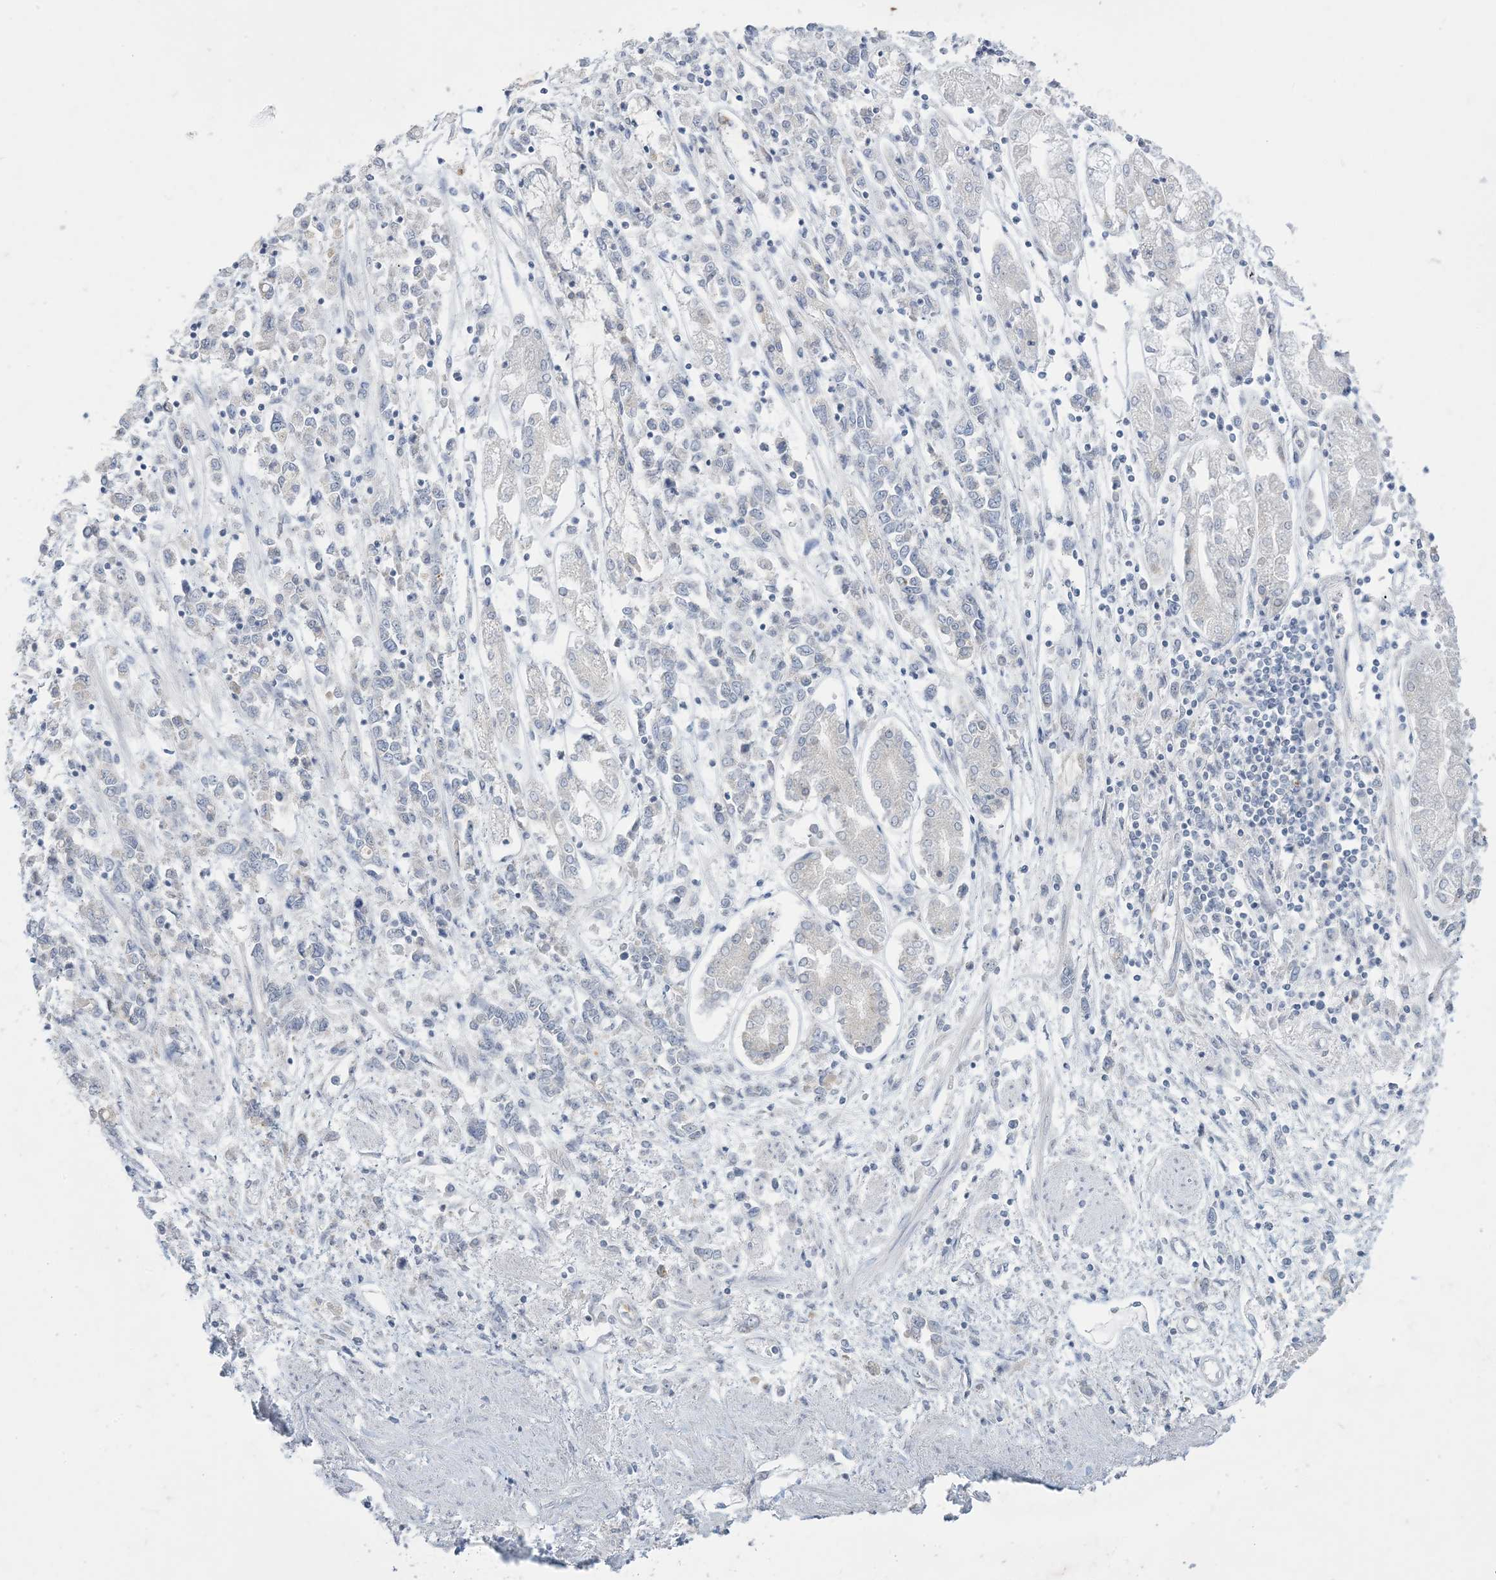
{"staining": {"intensity": "negative", "quantity": "none", "location": "none"}, "tissue": "stomach cancer", "cell_type": "Tumor cells", "image_type": "cancer", "snomed": [{"axis": "morphology", "description": "Adenocarcinoma, NOS"}, {"axis": "topography", "description": "Stomach"}], "caption": "High magnification brightfield microscopy of adenocarcinoma (stomach) stained with DAB (brown) and counterstained with hematoxylin (blue): tumor cells show no significant positivity.", "gene": "KIF3A", "patient": {"sex": "female", "age": 76}}